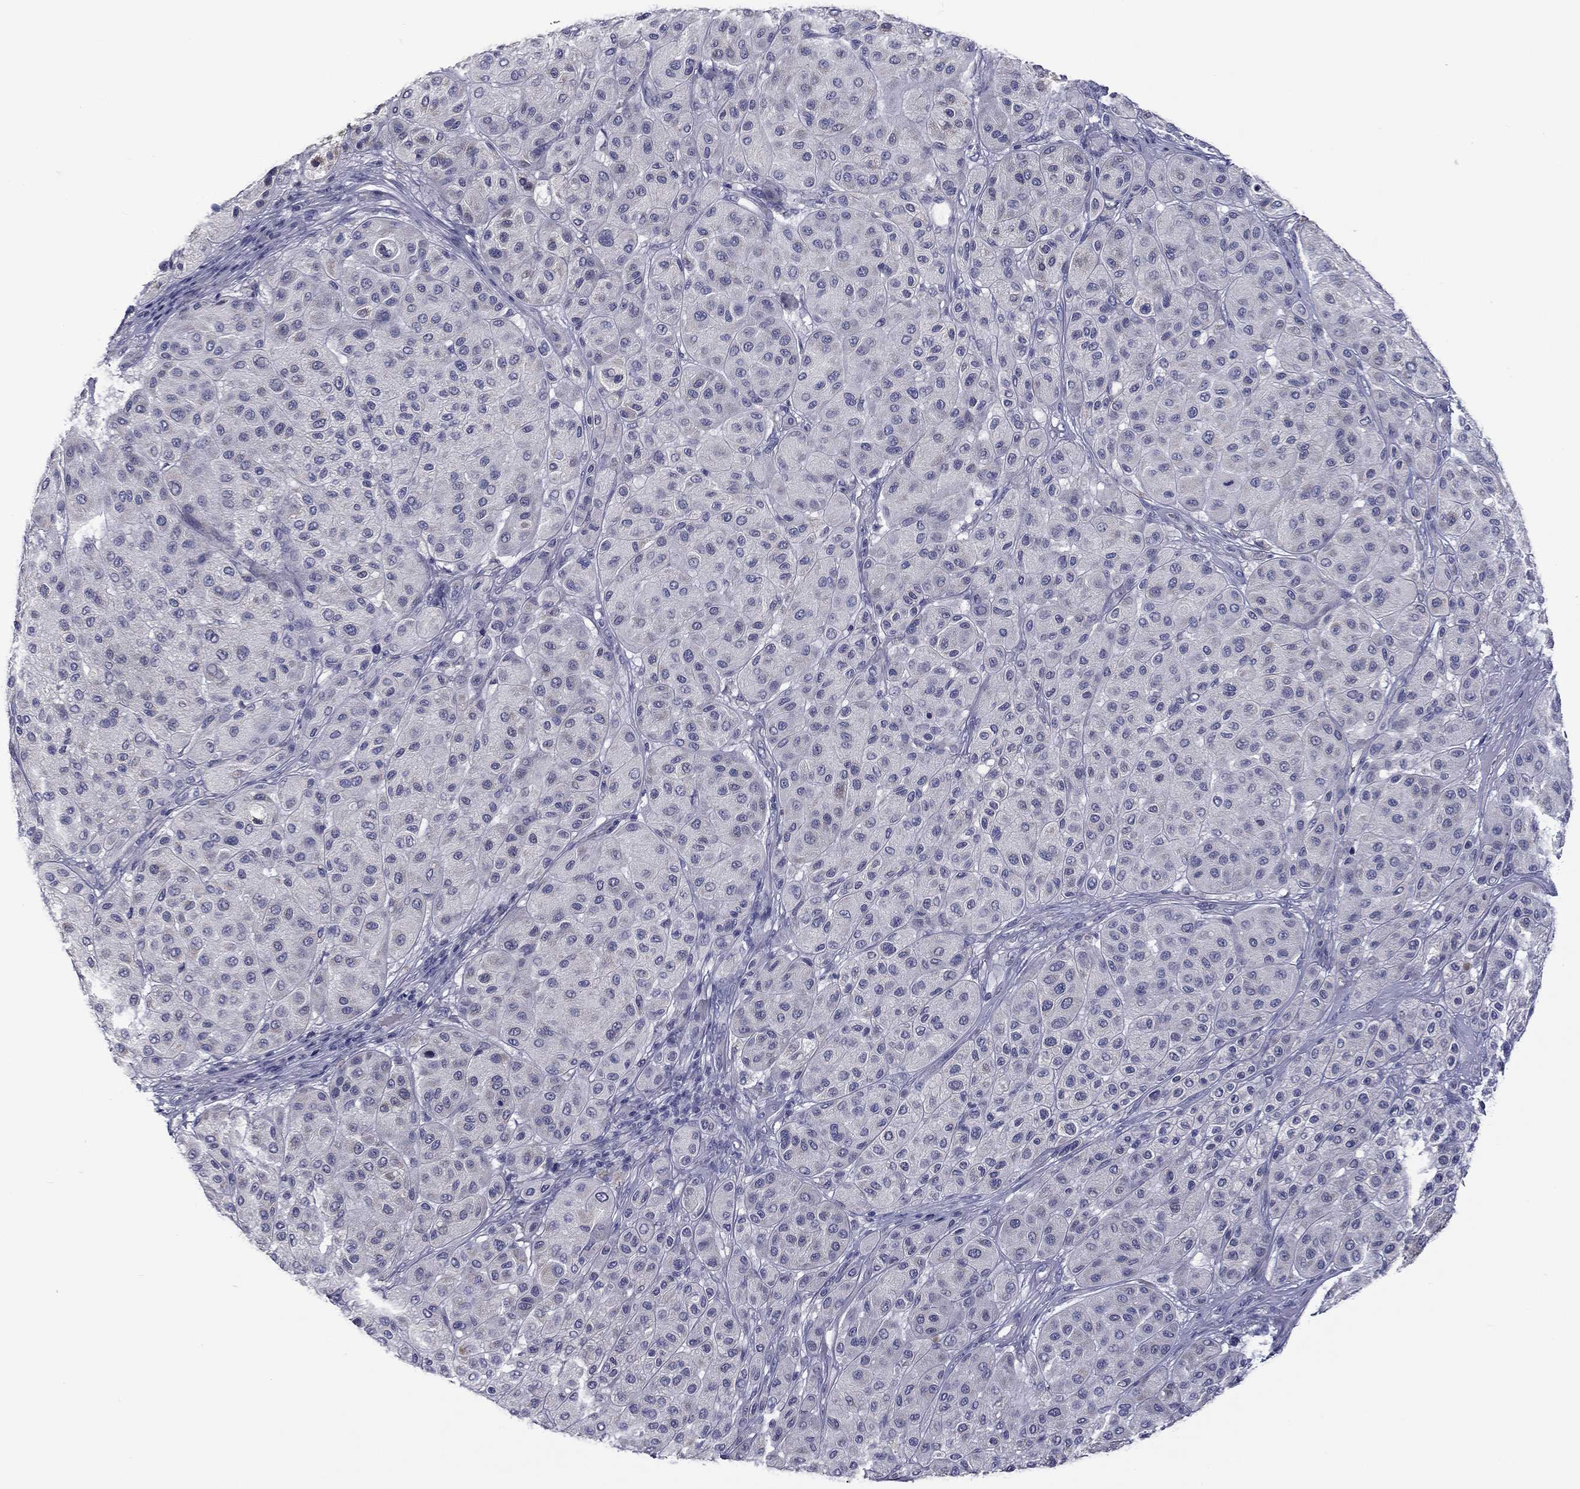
{"staining": {"intensity": "negative", "quantity": "none", "location": "none"}, "tissue": "melanoma", "cell_type": "Tumor cells", "image_type": "cancer", "snomed": [{"axis": "morphology", "description": "Malignant melanoma, Metastatic site"}, {"axis": "topography", "description": "Smooth muscle"}], "caption": "A high-resolution histopathology image shows immunohistochemistry staining of melanoma, which reveals no significant expression in tumor cells.", "gene": "SPATA7", "patient": {"sex": "male", "age": 41}}